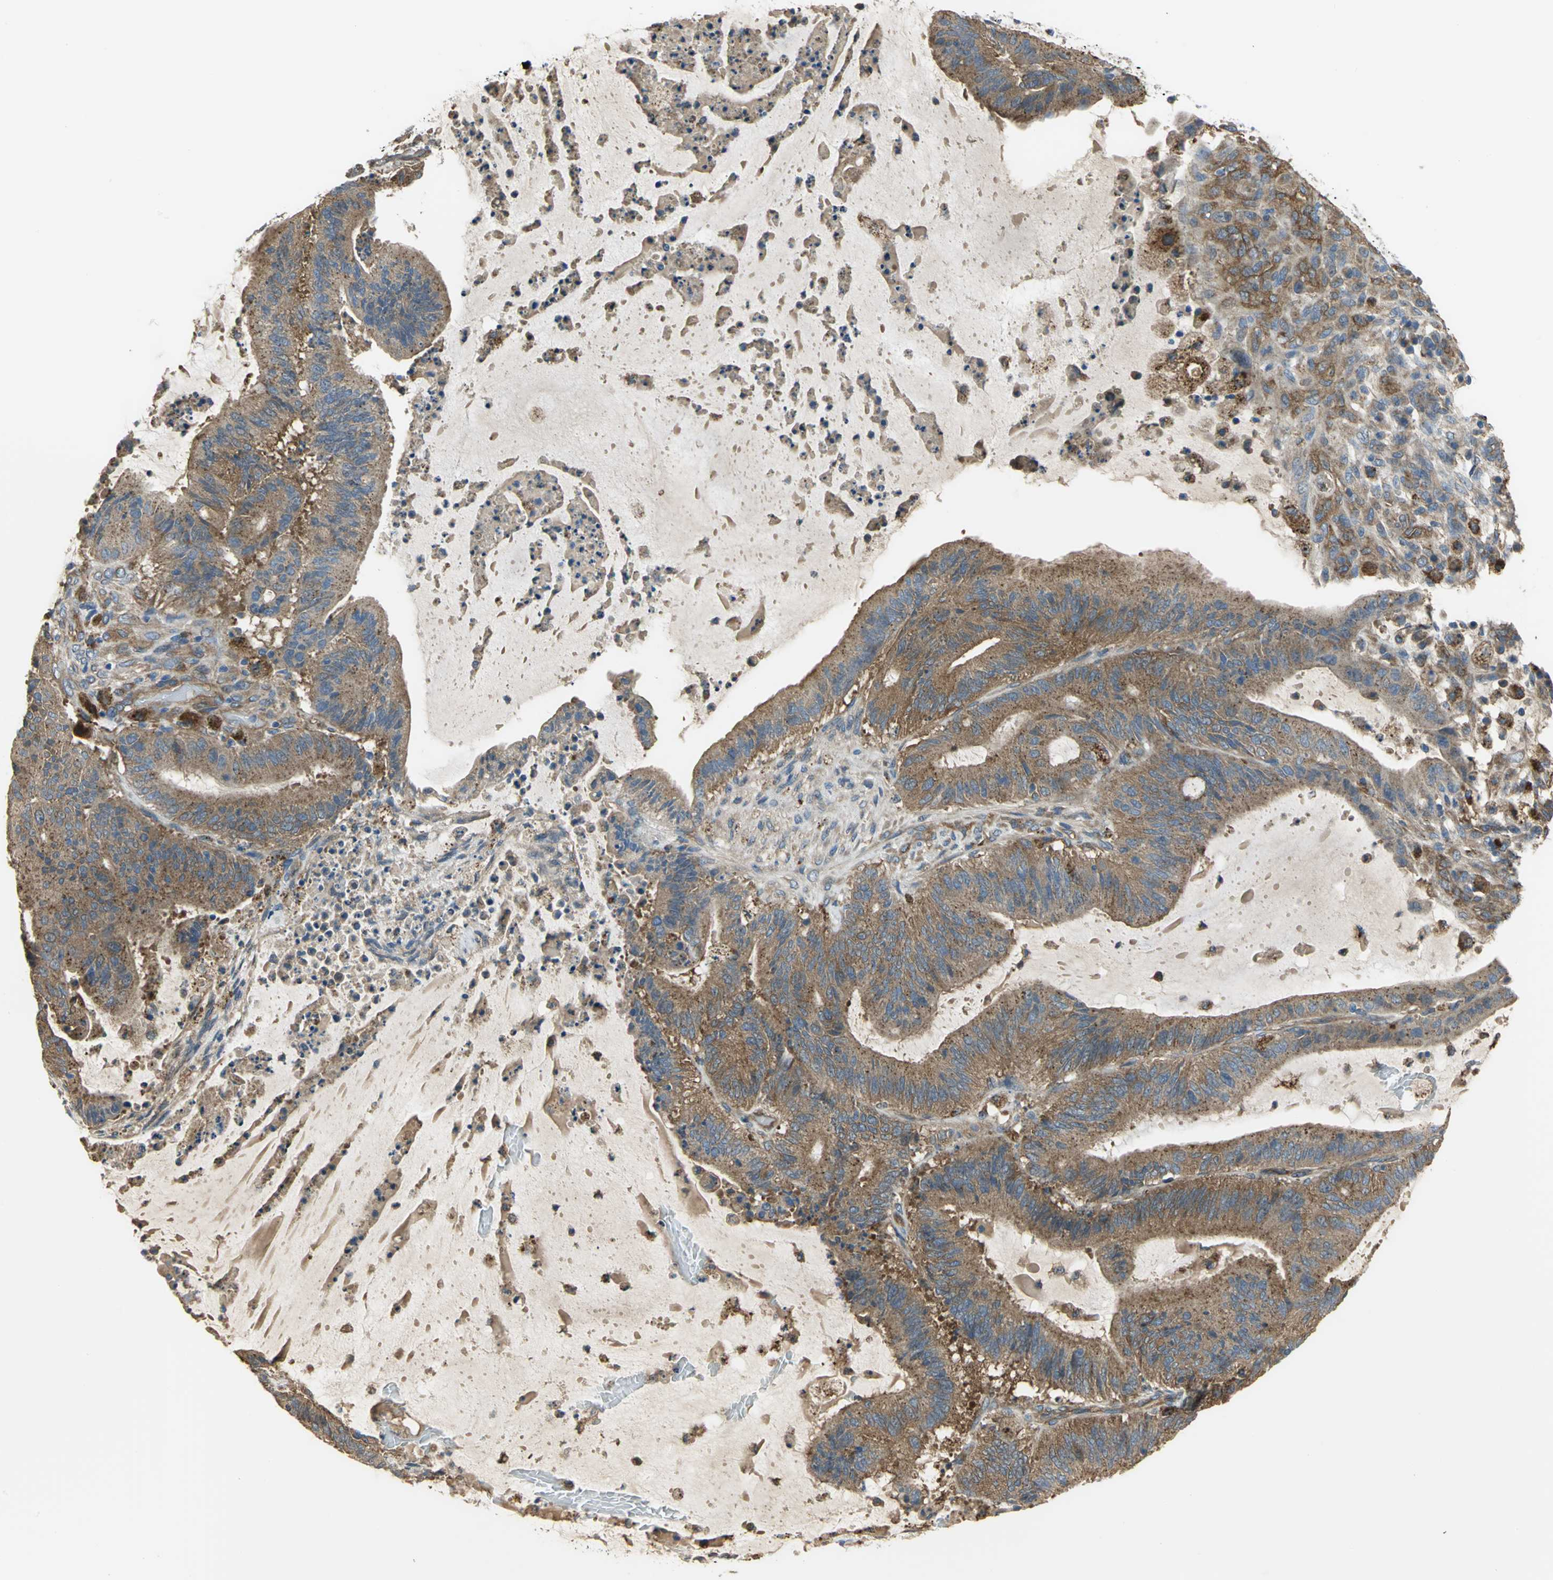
{"staining": {"intensity": "strong", "quantity": ">75%", "location": "cytoplasmic/membranous"}, "tissue": "liver cancer", "cell_type": "Tumor cells", "image_type": "cancer", "snomed": [{"axis": "morphology", "description": "Cholangiocarcinoma"}, {"axis": "topography", "description": "Liver"}], "caption": "There is high levels of strong cytoplasmic/membranous staining in tumor cells of liver cancer, as demonstrated by immunohistochemical staining (brown color).", "gene": "DIAPH2", "patient": {"sex": "female", "age": 73}}